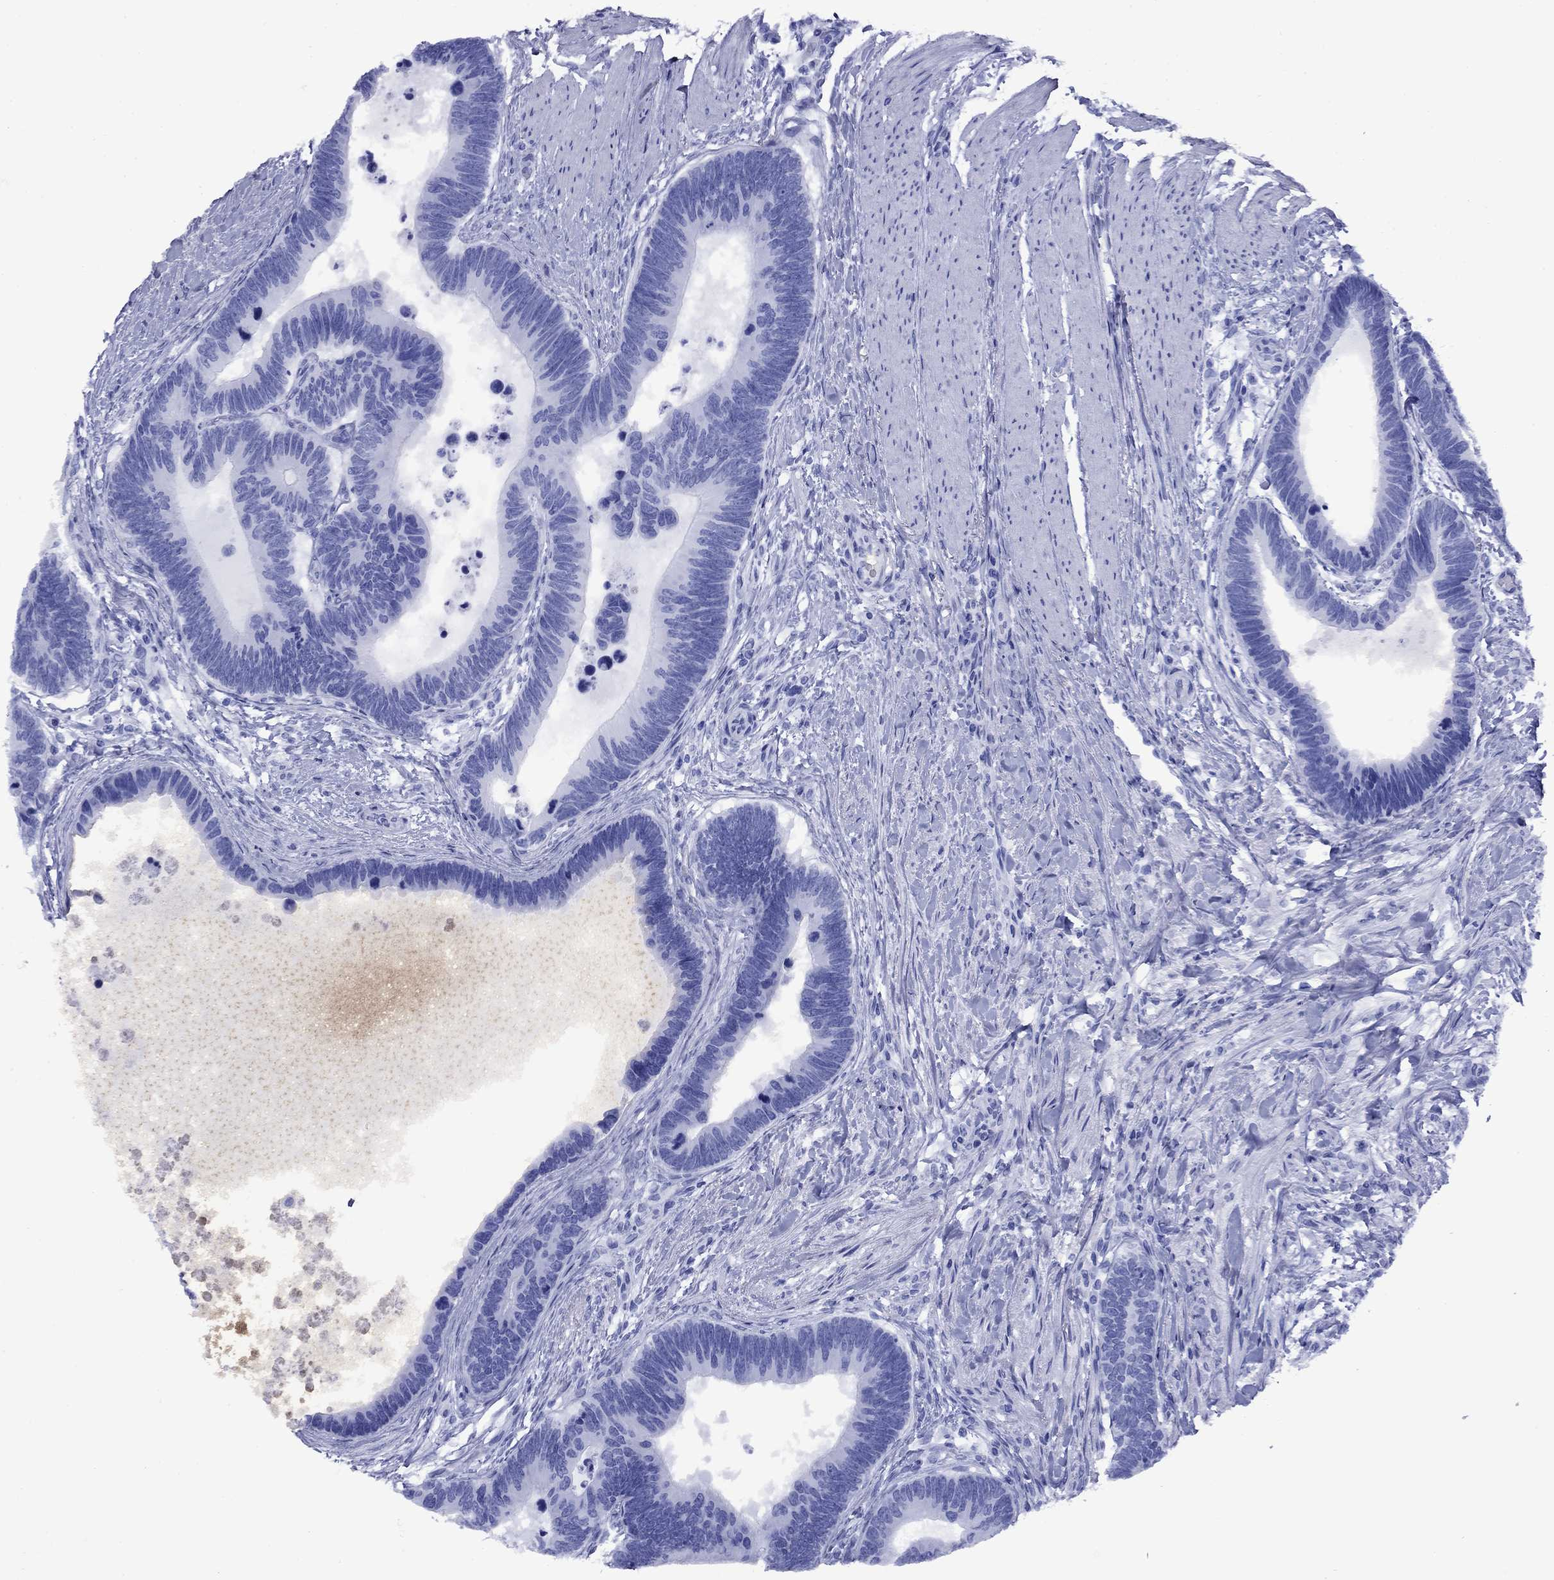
{"staining": {"intensity": "negative", "quantity": "none", "location": "none"}, "tissue": "colorectal cancer", "cell_type": "Tumor cells", "image_type": "cancer", "snomed": [{"axis": "morphology", "description": "Adenocarcinoma, NOS"}, {"axis": "topography", "description": "Colon"}], "caption": "Colorectal adenocarcinoma was stained to show a protein in brown. There is no significant staining in tumor cells. (Immunohistochemistry, brightfield microscopy, high magnification).", "gene": "APOA2", "patient": {"sex": "female", "age": 77}}